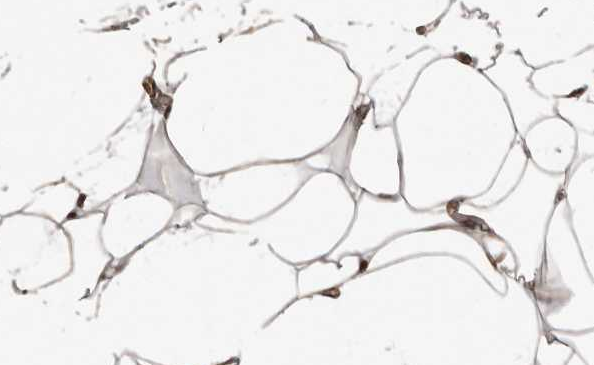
{"staining": {"intensity": "moderate", "quantity": ">75%", "location": "cytoplasmic/membranous,nuclear"}, "tissue": "adipose tissue", "cell_type": "Adipocytes", "image_type": "normal", "snomed": [{"axis": "morphology", "description": "Normal tissue, NOS"}, {"axis": "topography", "description": "Breast"}], "caption": "Moderate cytoplasmic/membranous,nuclear expression for a protein is identified in approximately >75% of adipocytes of normal adipose tissue using immunohistochemistry.", "gene": "CHD1L", "patient": {"sex": "female", "age": 23}}